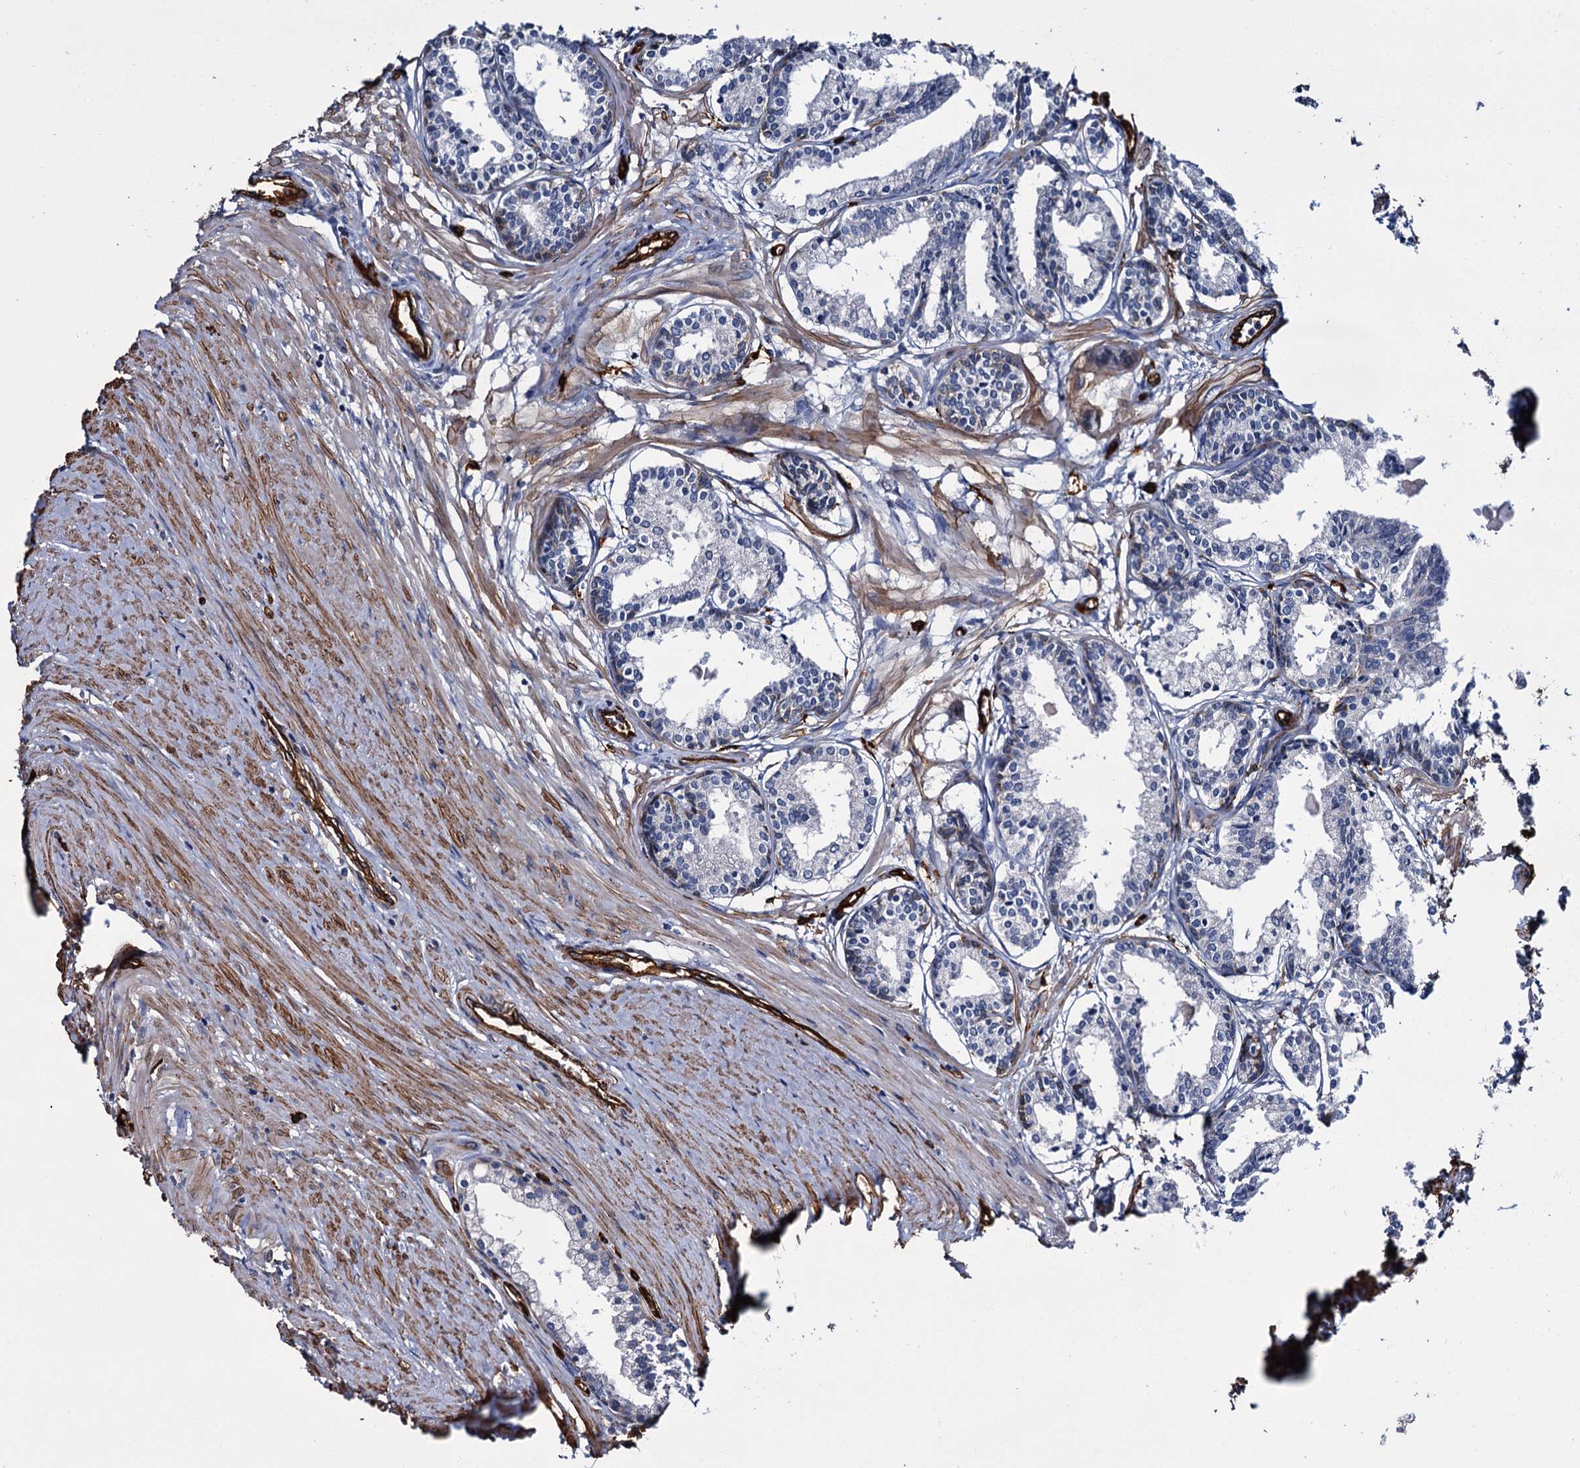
{"staining": {"intensity": "negative", "quantity": "none", "location": "none"}, "tissue": "prostate cancer", "cell_type": "Tumor cells", "image_type": "cancer", "snomed": [{"axis": "morphology", "description": "Adenocarcinoma, High grade"}, {"axis": "topography", "description": "Prostate"}], "caption": "The immunohistochemistry micrograph has no significant positivity in tumor cells of adenocarcinoma (high-grade) (prostate) tissue. The staining is performed using DAB (3,3'-diaminobenzidine) brown chromogen with nuclei counter-stained in using hematoxylin.", "gene": "CACNA1C", "patient": {"sex": "male", "age": 68}}